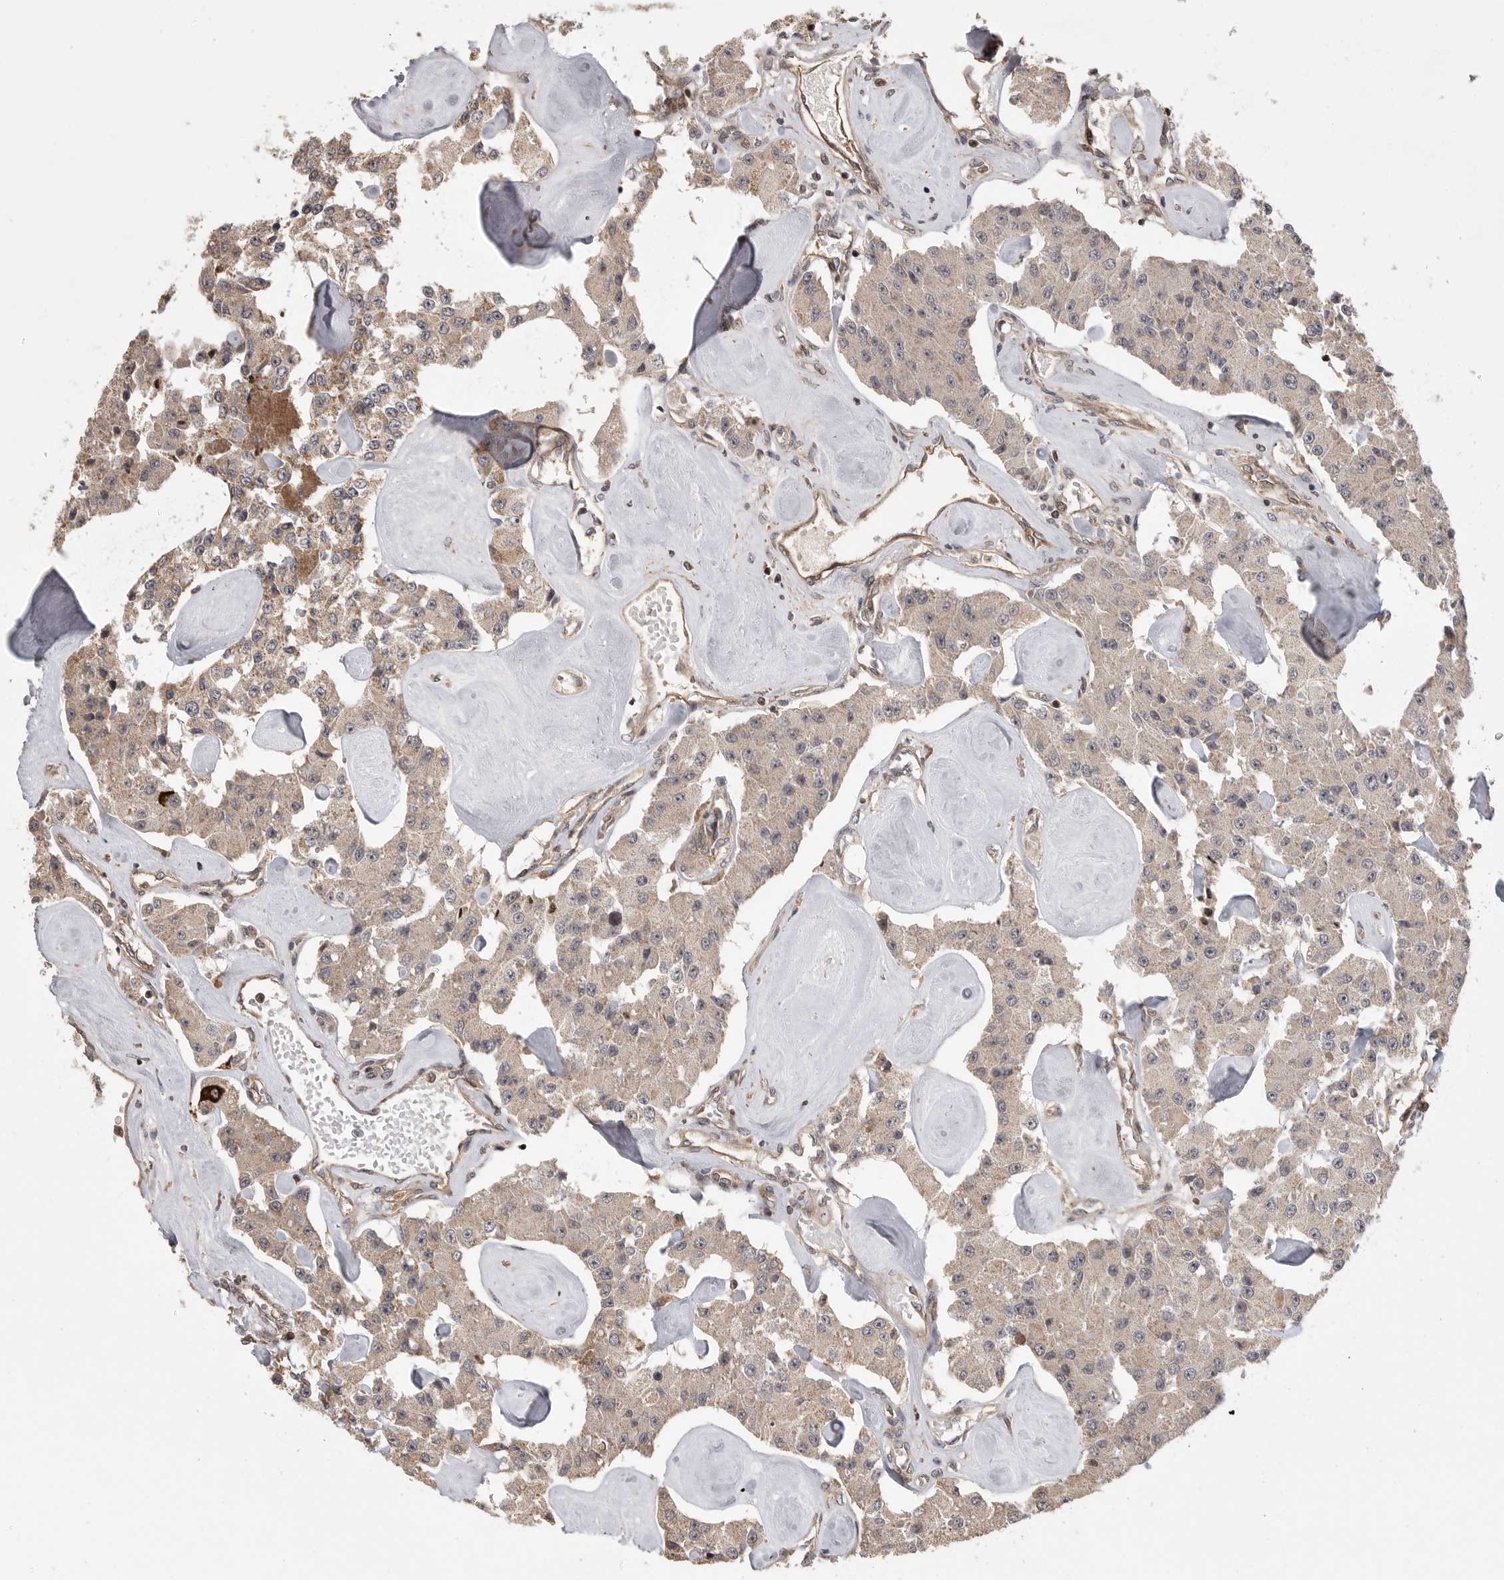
{"staining": {"intensity": "strong", "quantity": "<25%", "location": "cytoplasmic/membranous"}, "tissue": "carcinoid", "cell_type": "Tumor cells", "image_type": "cancer", "snomed": [{"axis": "morphology", "description": "Carcinoid, malignant, NOS"}, {"axis": "topography", "description": "Pancreas"}], "caption": "Carcinoid (malignant) was stained to show a protein in brown. There is medium levels of strong cytoplasmic/membranous expression in approximately <25% of tumor cells. (DAB IHC with brightfield microscopy, high magnification).", "gene": "OXR1", "patient": {"sex": "male", "age": 41}}